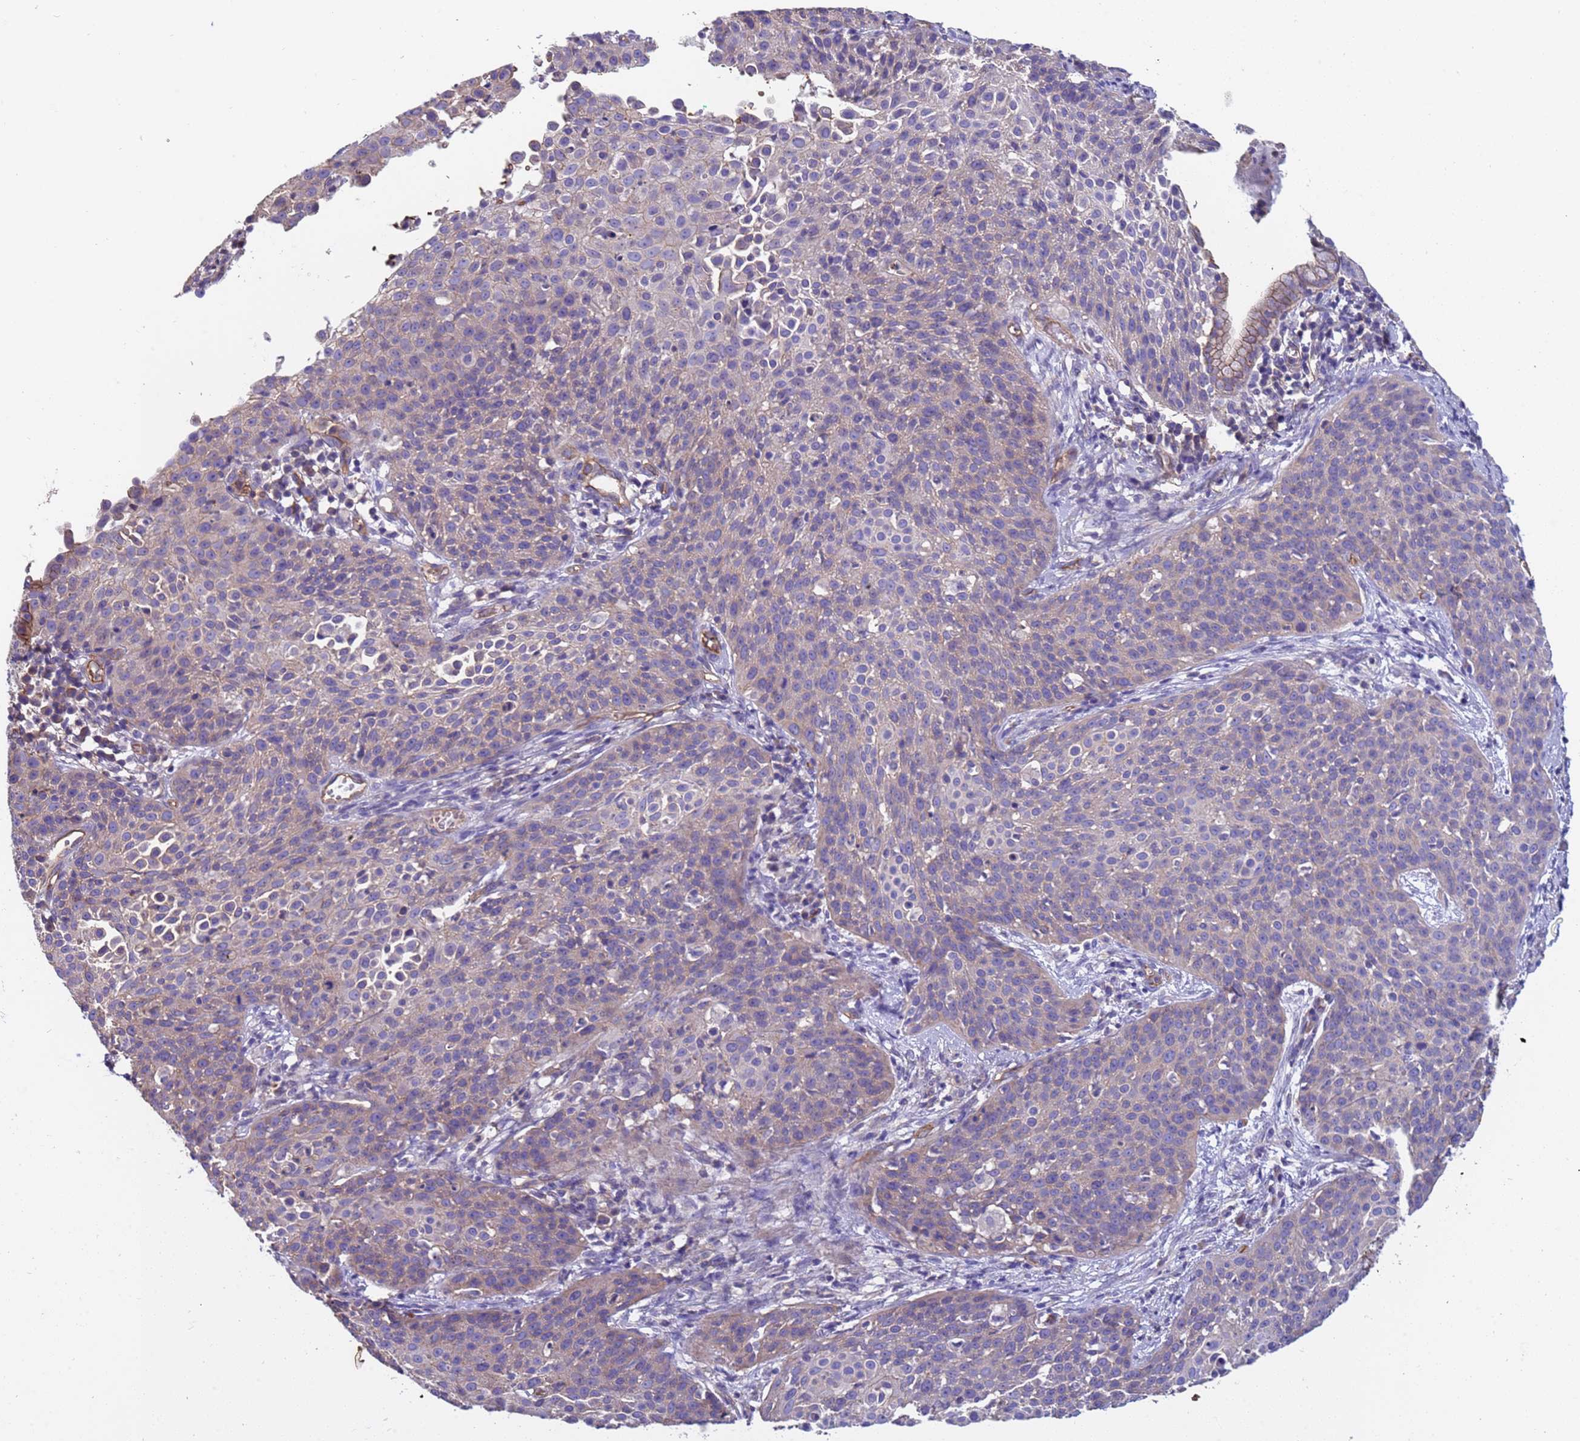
{"staining": {"intensity": "weak", "quantity": "25%-75%", "location": "cytoplasmic/membranous"}, "tissue": "cervical cancer", "cell_type": "Tumor cells", "image_type": "cancer", "snomed": [{"axis": "morphology", "description": "Squamous cell carcinoma, NOS"}, {"axis": "topography", "description": "Cervix"}], "caption": "Brown immunohistochemical staining in squamous cell carcinoma (cervical) shows weak cytoplasmic/membranous positivity in approximately 25%-75% of tumor cells. Using DAB (3,3'-diaminobenzidine) (brown) and hematoxylin (blue) stains, captured at high magnification using brightfield microscopy.", "gene": "ZNF248", "patient": {"sex": "female", "age": 38}}